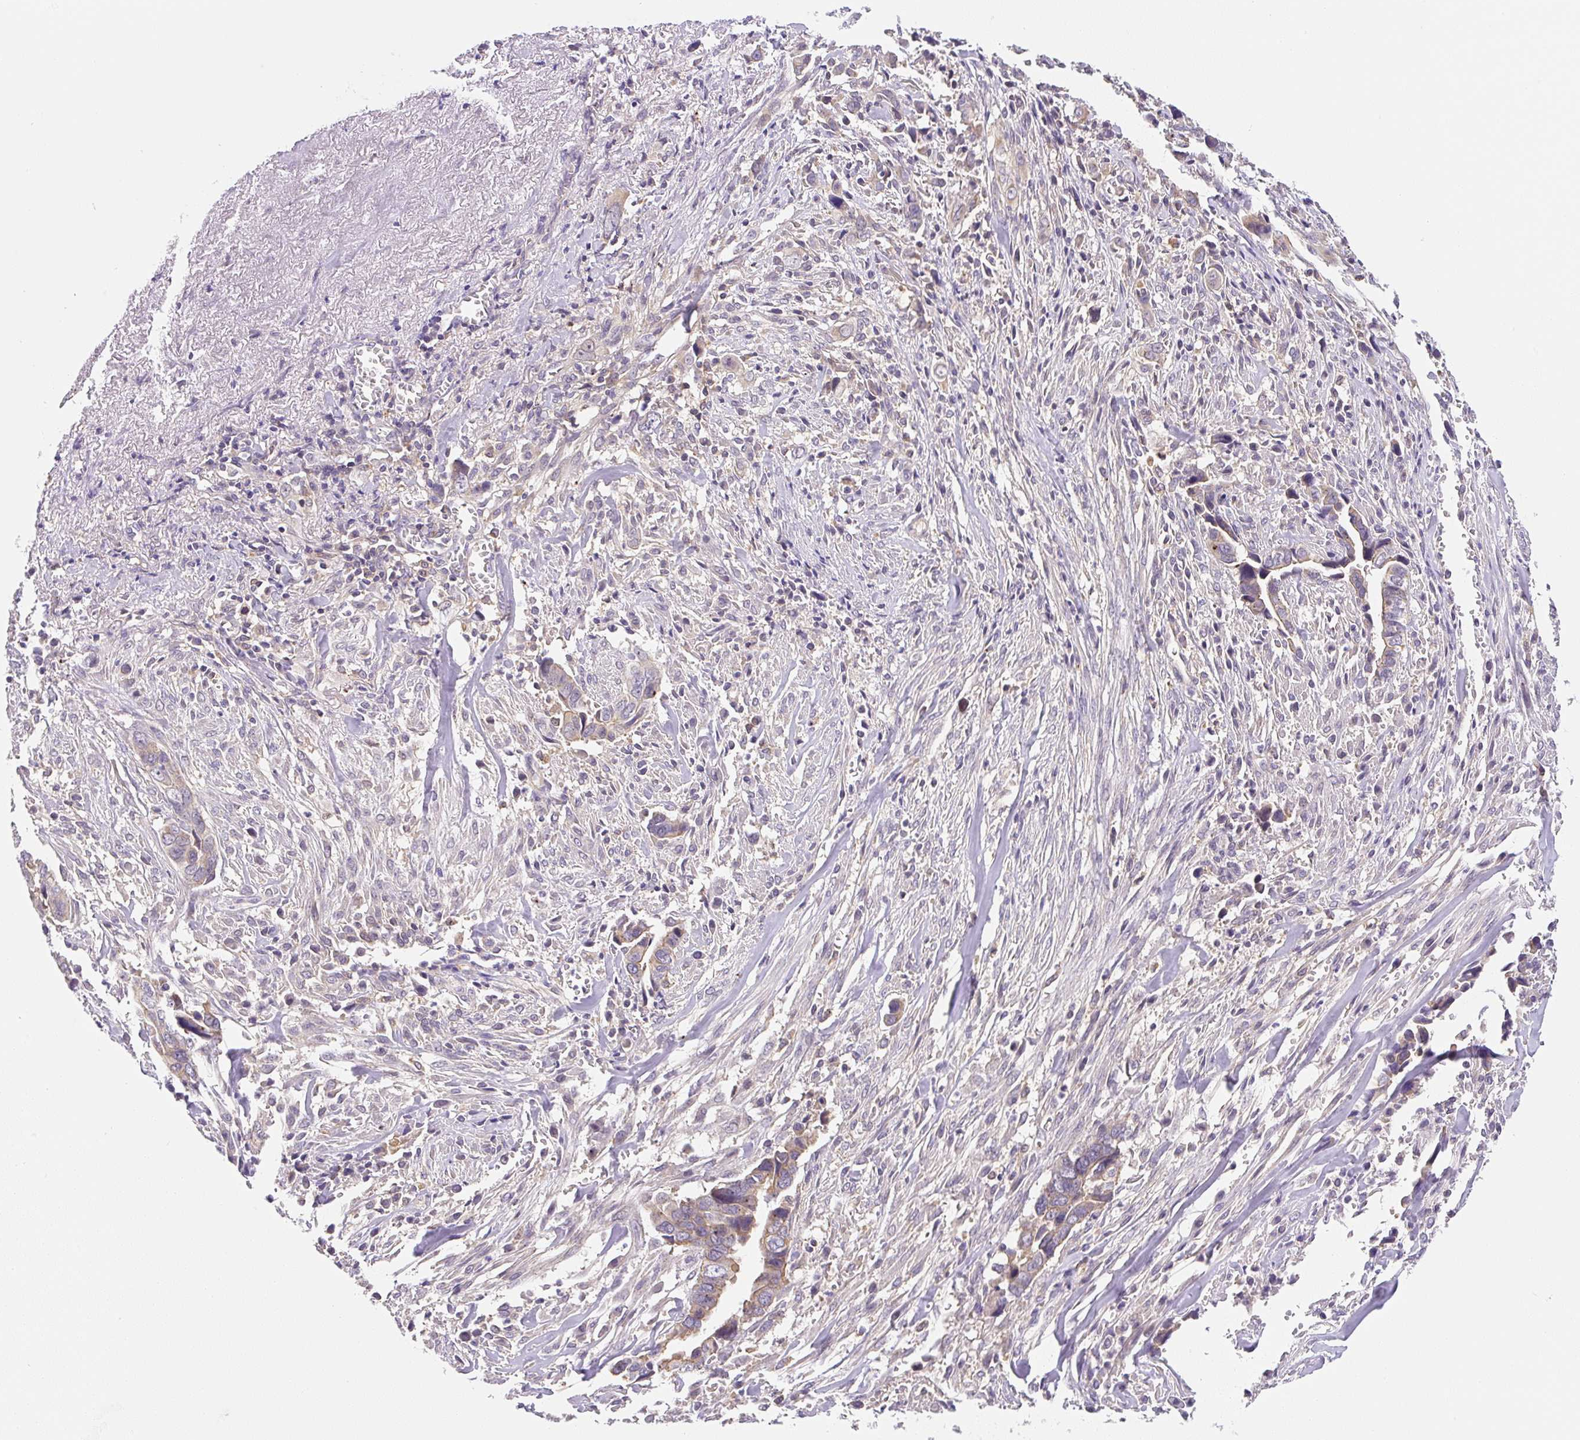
{"staining": {"intensity": "moderate", "quantity": ">75%", "location": "cytoplasmic/membranous"}, "tissue": "liver cancer", "cell_type": "Tumor cells", "image_type": "cancer", "snomed": [{"axis": "morphology", "description": "Cholangiocarcinoma"}, {"axis": "topography", "description": "Liver"}], "caption": "Immunohistochemical staining of cholangiocarcinoma (liver) displays medium levels of moderate cytoplasmic/membranous expression in about >75% of tumor cells.", "gene": "PLA2G4A", "patient": {"sex": "female", "age": 79}}